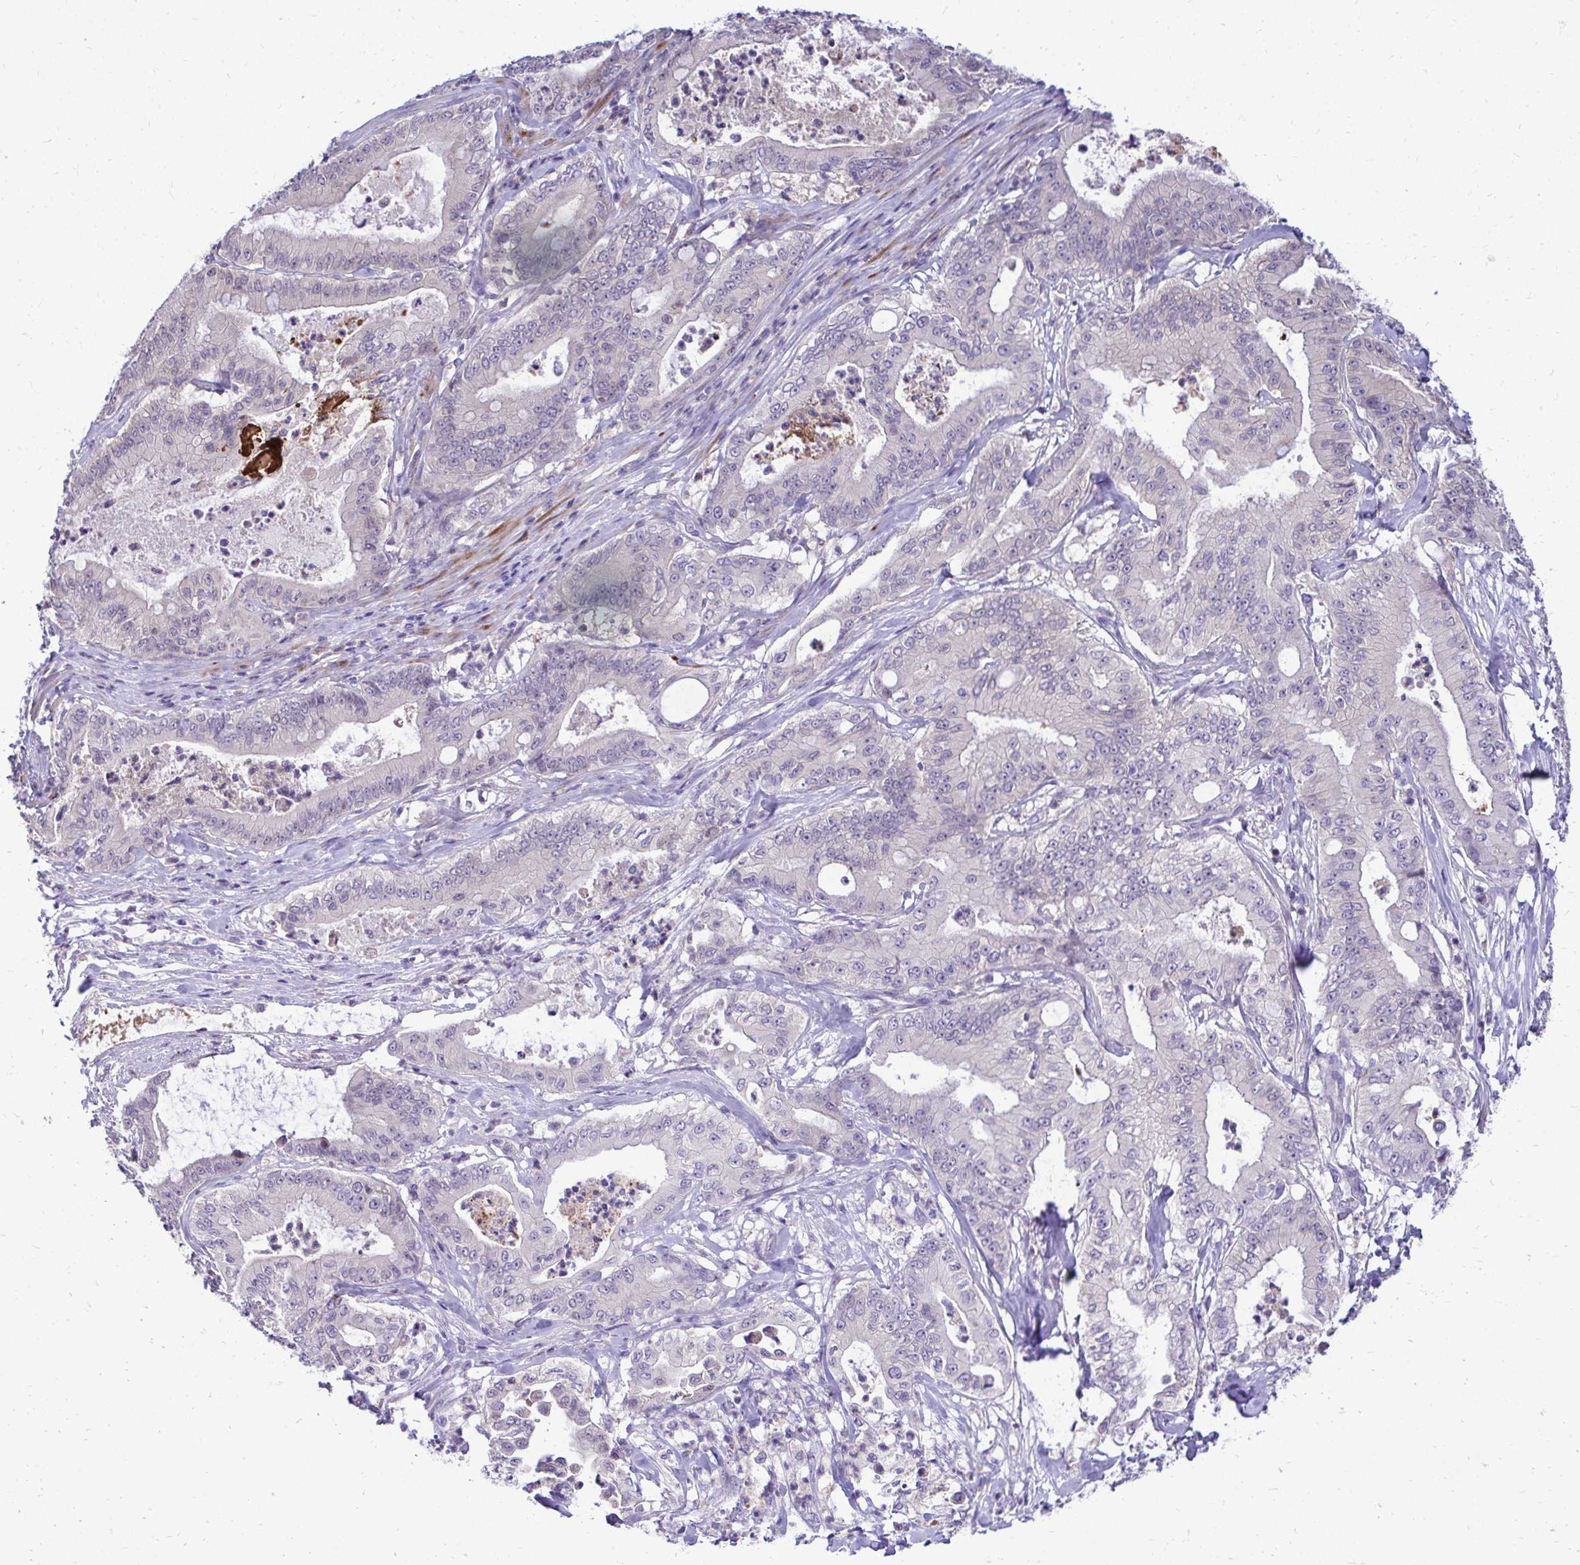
{"staining": {"intensity": "negative", "quantity": "none", "location": "none"}, "tissue": "pancreatic cancer", "cell_type": "Tumor cells", "image_type": "cancer", "snomed": [{"axis": "morphology", "description": "Adenocarcinoma, NOS"}, {"axis": "topography", "description": "Pancreas"}], "caption": "Image shows no protein staining in tumor cells of pancreatic cancer (adenocarcinoma) tissue.", "gene": "ZSWIM9", "patient": {"sex": "male", "age": 71}}